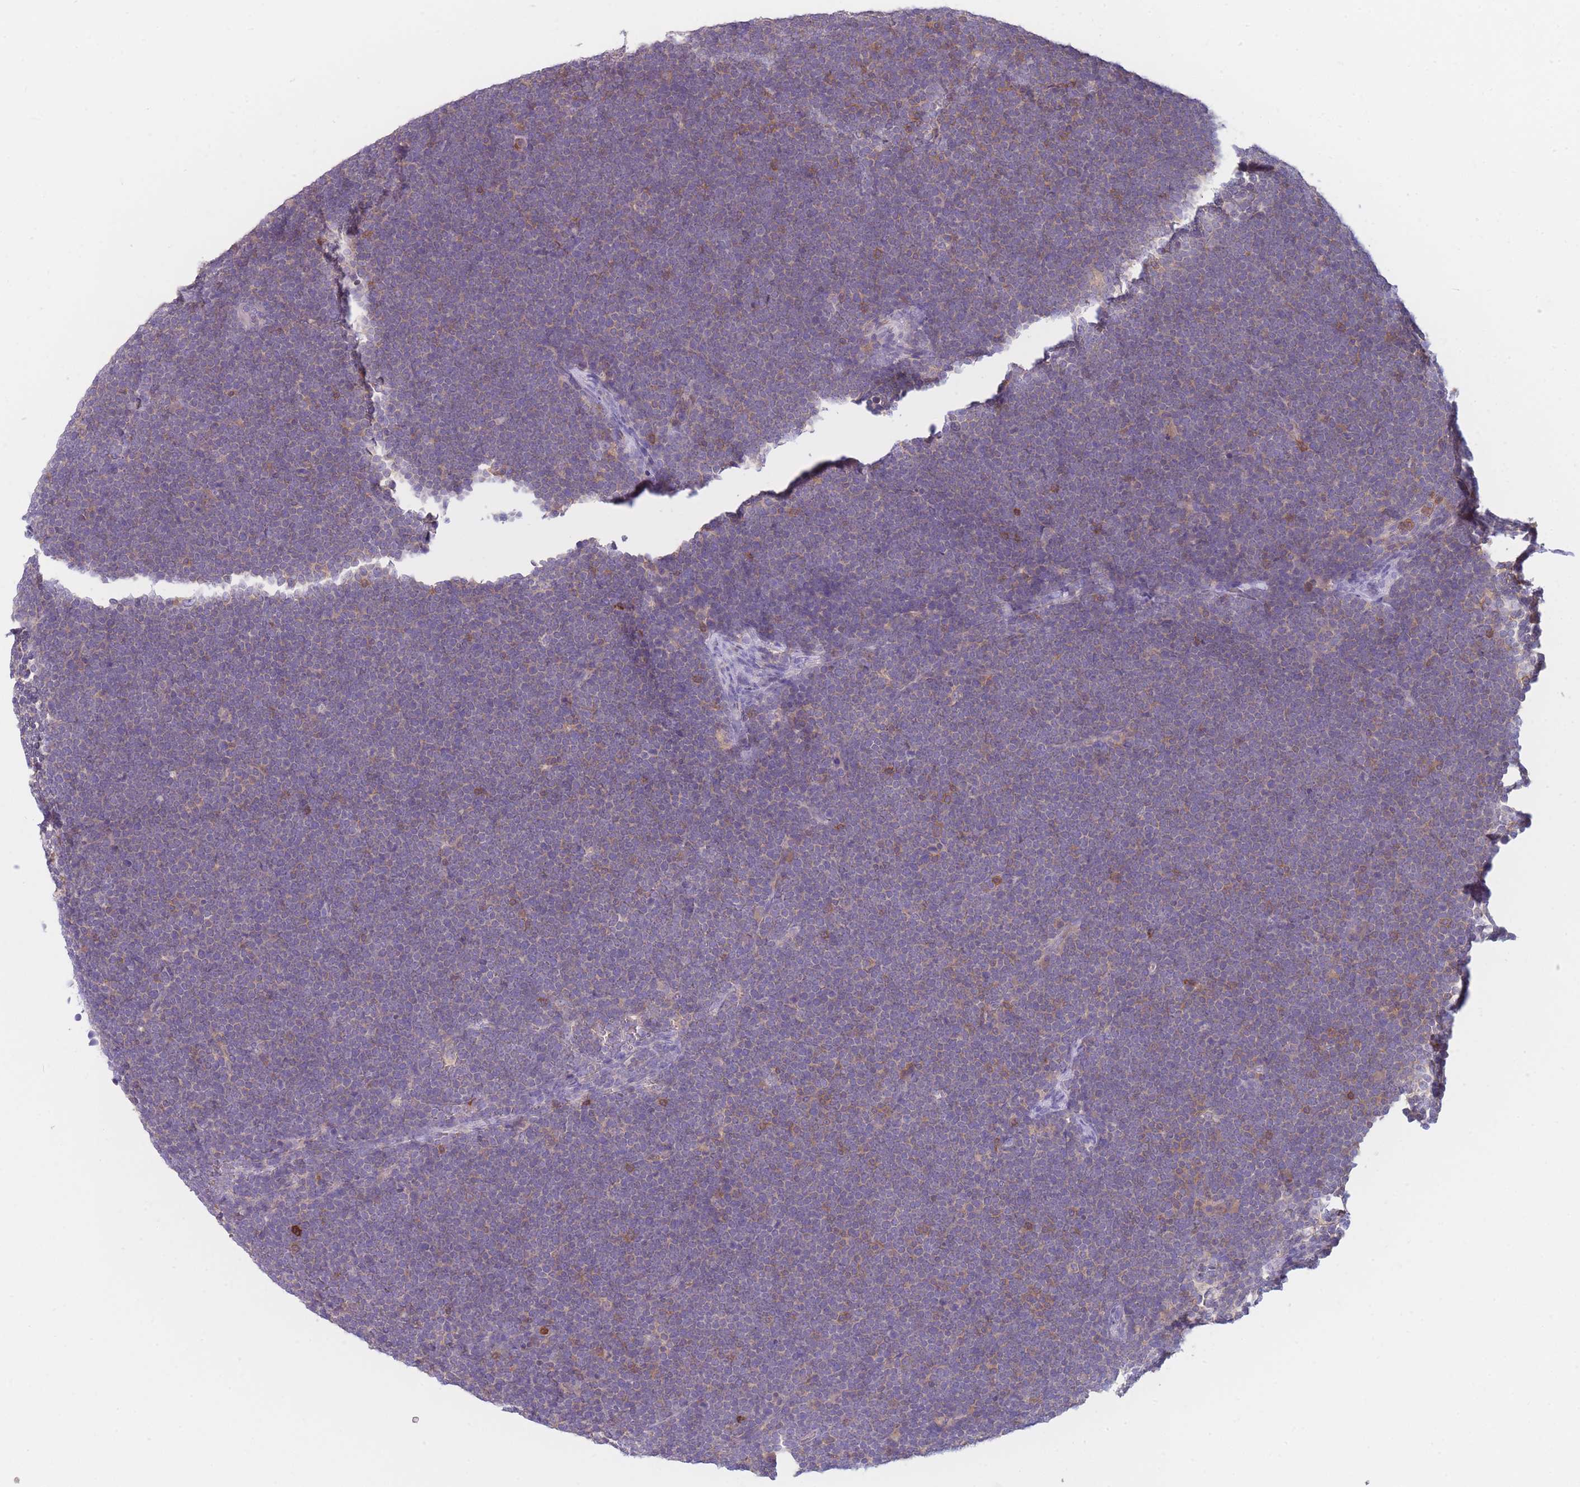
{"staining": {"intensity": "weak", "quantity": "<25%", "location": "cytoplasmic/membranous"}, "tissue": "lymphoma", "cell_type": "Tumor cells", "image_type": "cancer", "snomed": [{"axis": "morphology", "description": "Malignant lymphoma, non-Hodgkin's type, High grade"}, {"axis": "topography", "description": "Lymph node"}], "caption": "Immunohistochemistry photomicrograph of human lymphoma stained for a protein (brown), which demonstrates no positivity in tumor cells. (Brightfield microscopy of DAB (3,3'-diaminobenzidine) immunohistochemistry (IHC) at high magnification).", "gene": "ST3GAL4", "patient": {"sex": "male", "age": 13}}